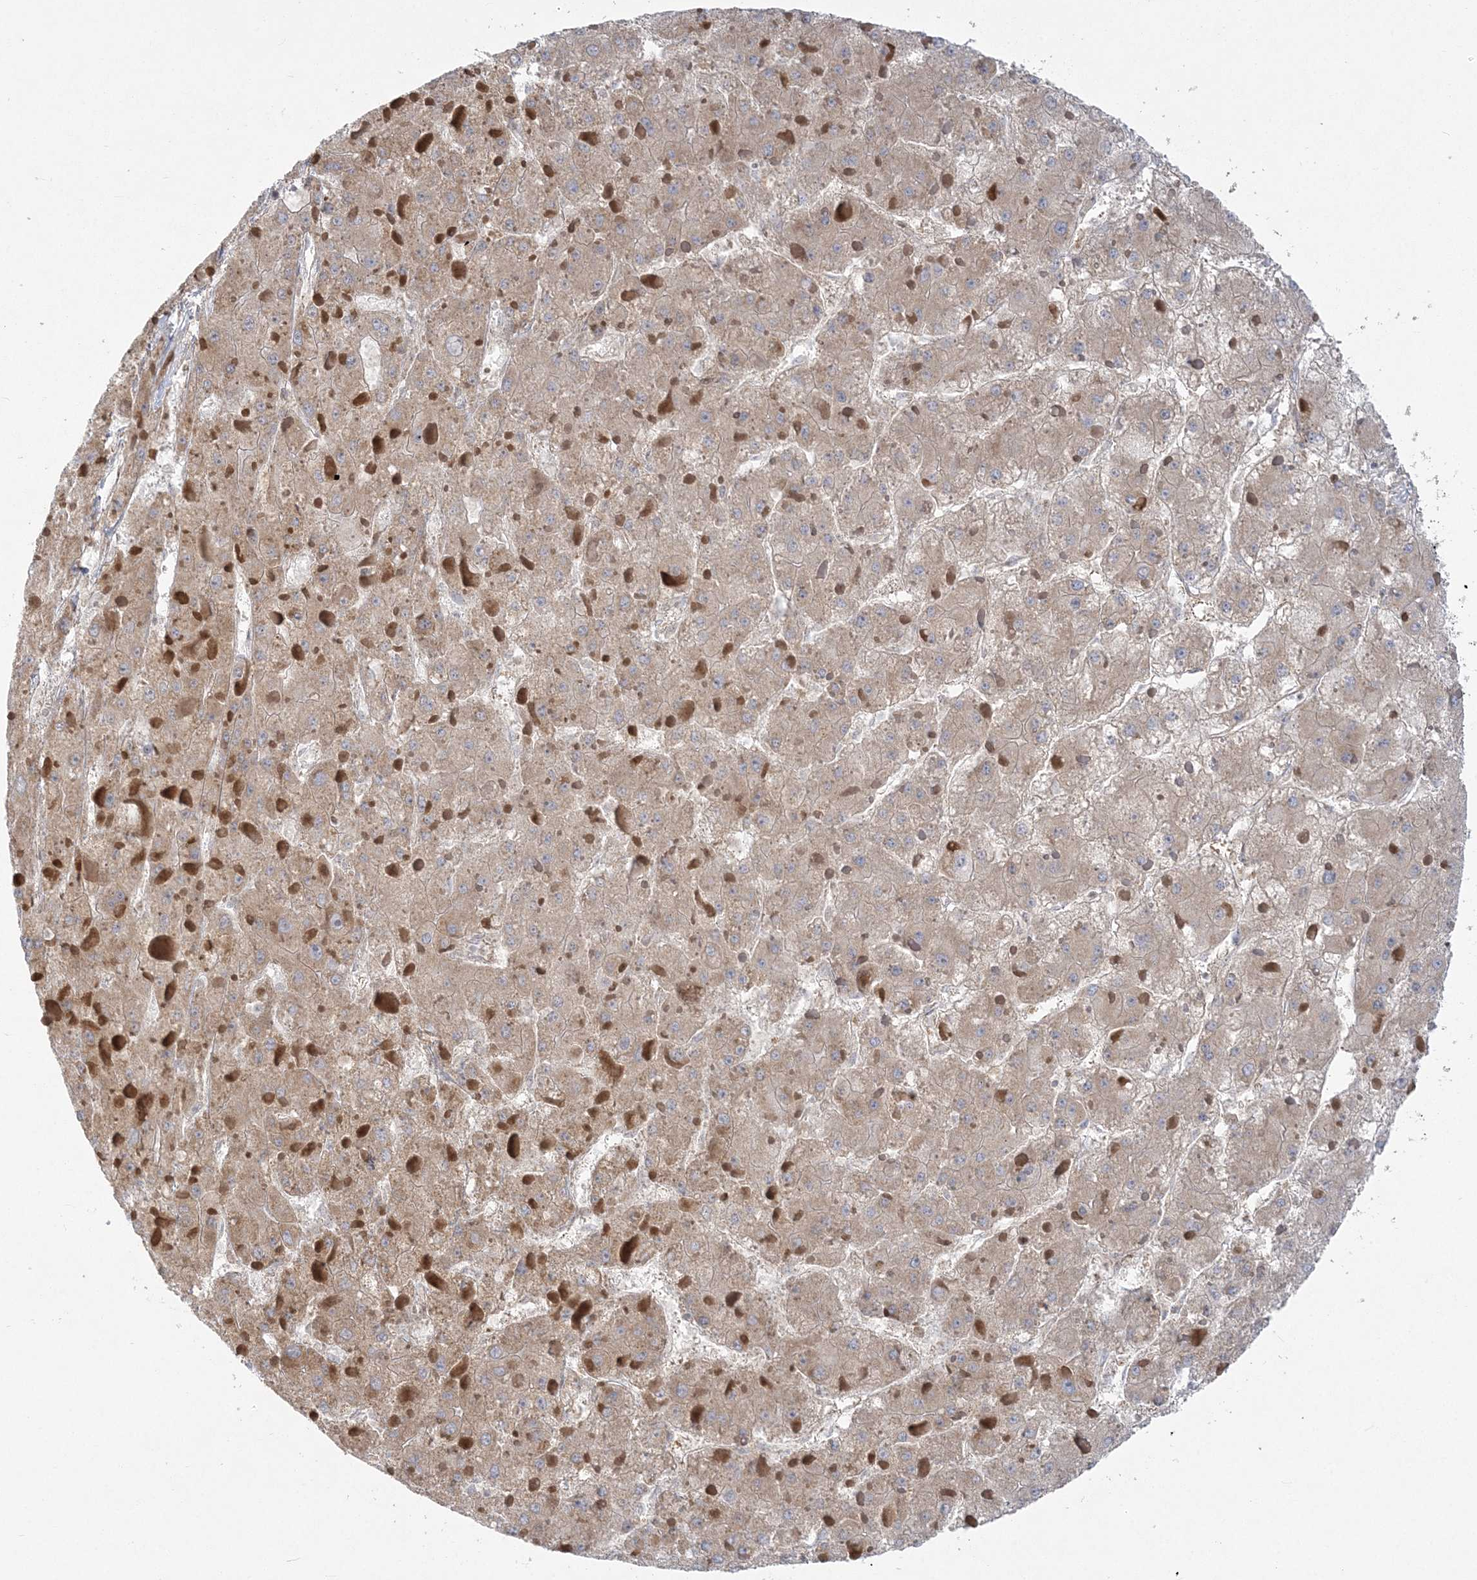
{"staining": {"intensity": "weak", "quantity": ">75%", "location": "cytoplasmic/membranous"}, "tissue": "liver cancer", "cell_type": "Tumor cells", "image_type": "cancer", "snomed": [{"axis": "morphology", "description": "Carcinoma, Hepatocellular, NOS"}, {"axis": "topography", "description": "Liver"}], "caption": "Immunohistochemical staining of liver cancer (hepatocellular carcinoma) displays low levels of weak cytoplasmic/membranous expression in about >75% of tumor cells.", "gene": "ZC3H6", "patient": {"sex": "female", "age": 73}}